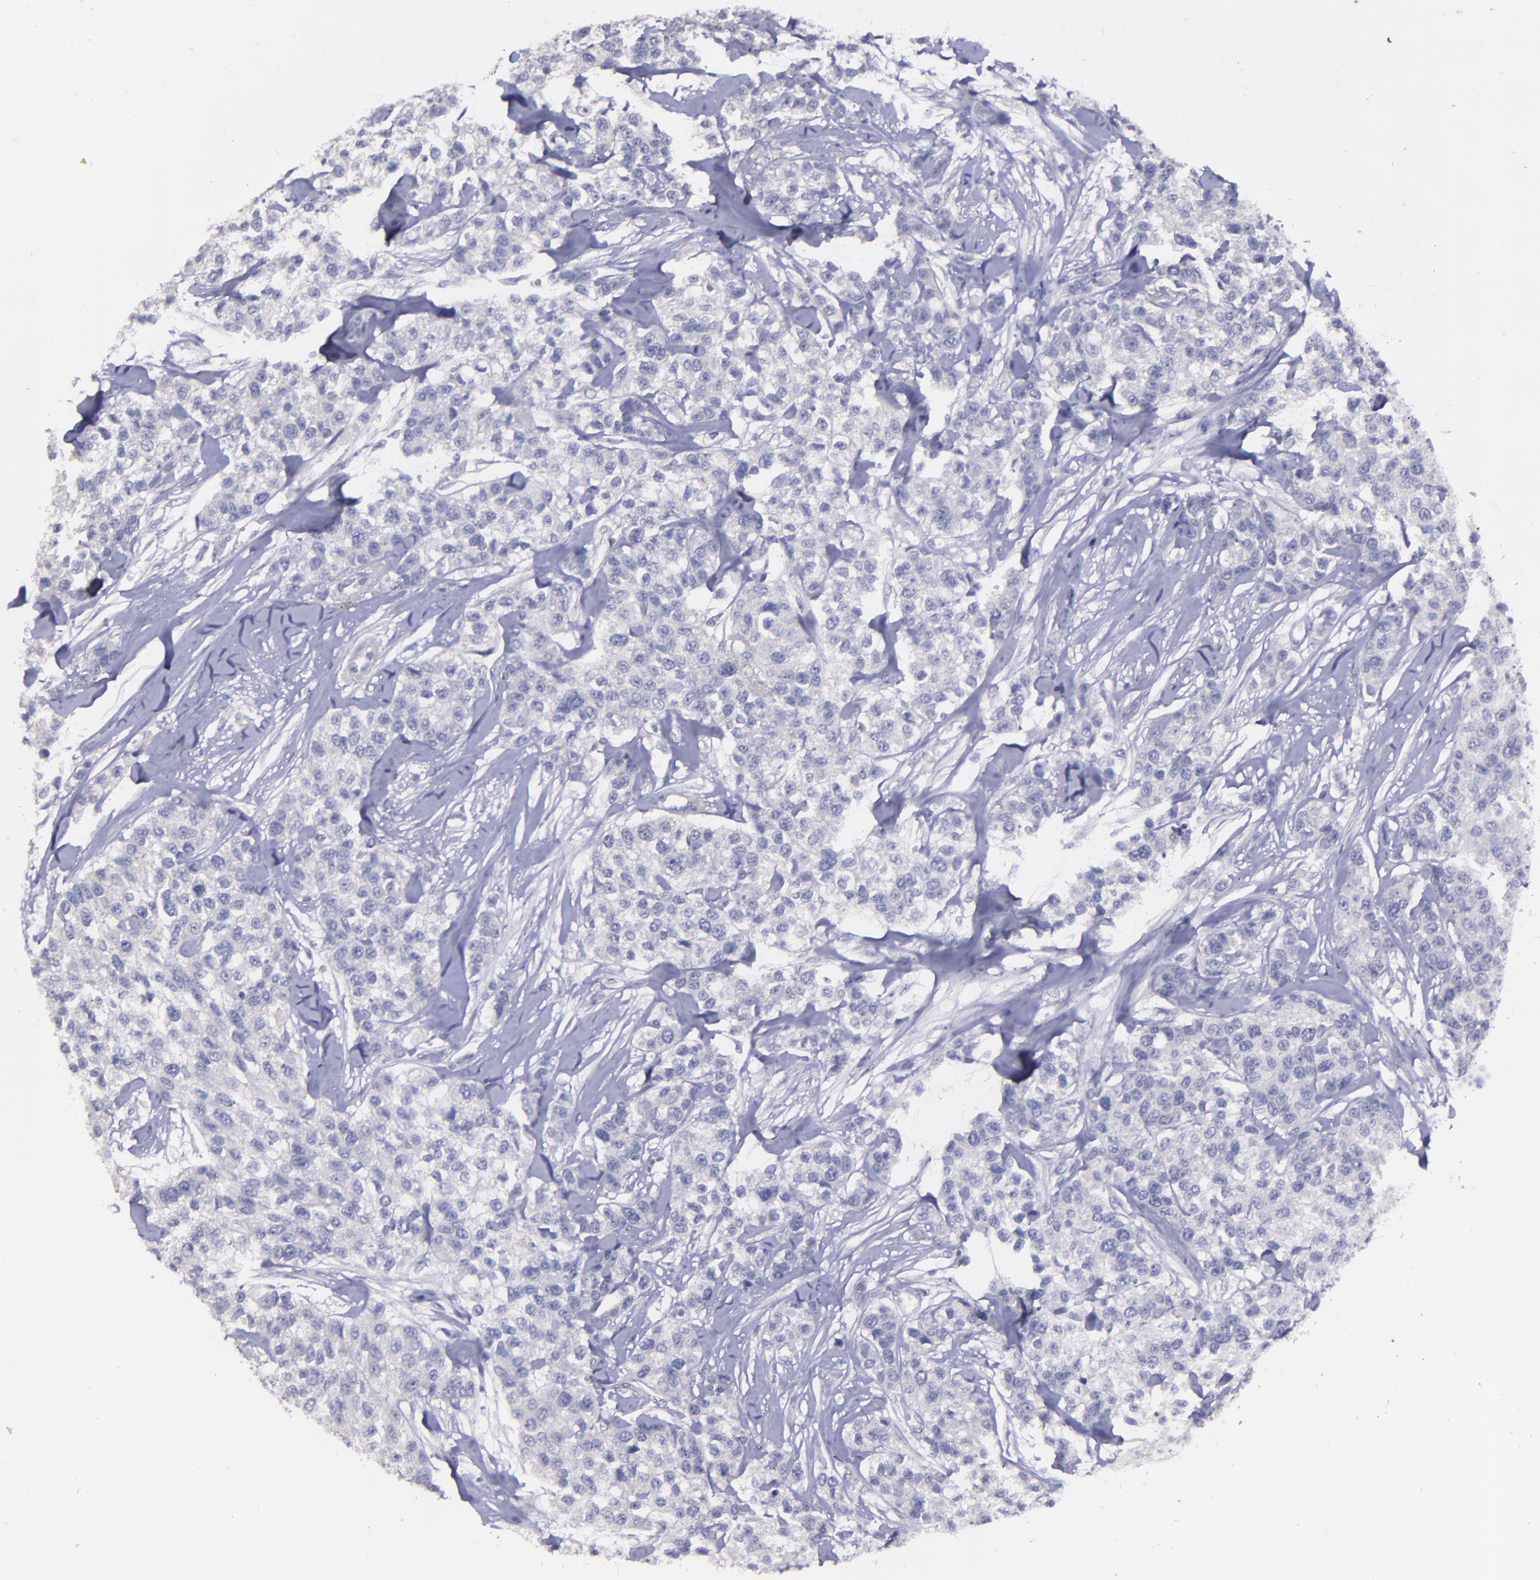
{"staining": {"intensity": "negative", "quantity": "none", "location": "none"}, "tissue": "breast cancer", "cell_type": "Tumor cells", "image_type": "cancer", "snomed": [{"axis": "morphology", "description": "Duct carcinoma"}, {"axis": "topography", "description": "Breast"}], "caption": "A high-resolution micrograph shows immunohistochemistry (IHC) staining of breast infiltrating ductal carcinoma, which demonstrates no significant expression in tumor cells.", "gene": "MASP1", "patient": {"sex": "female", "age": 51}}